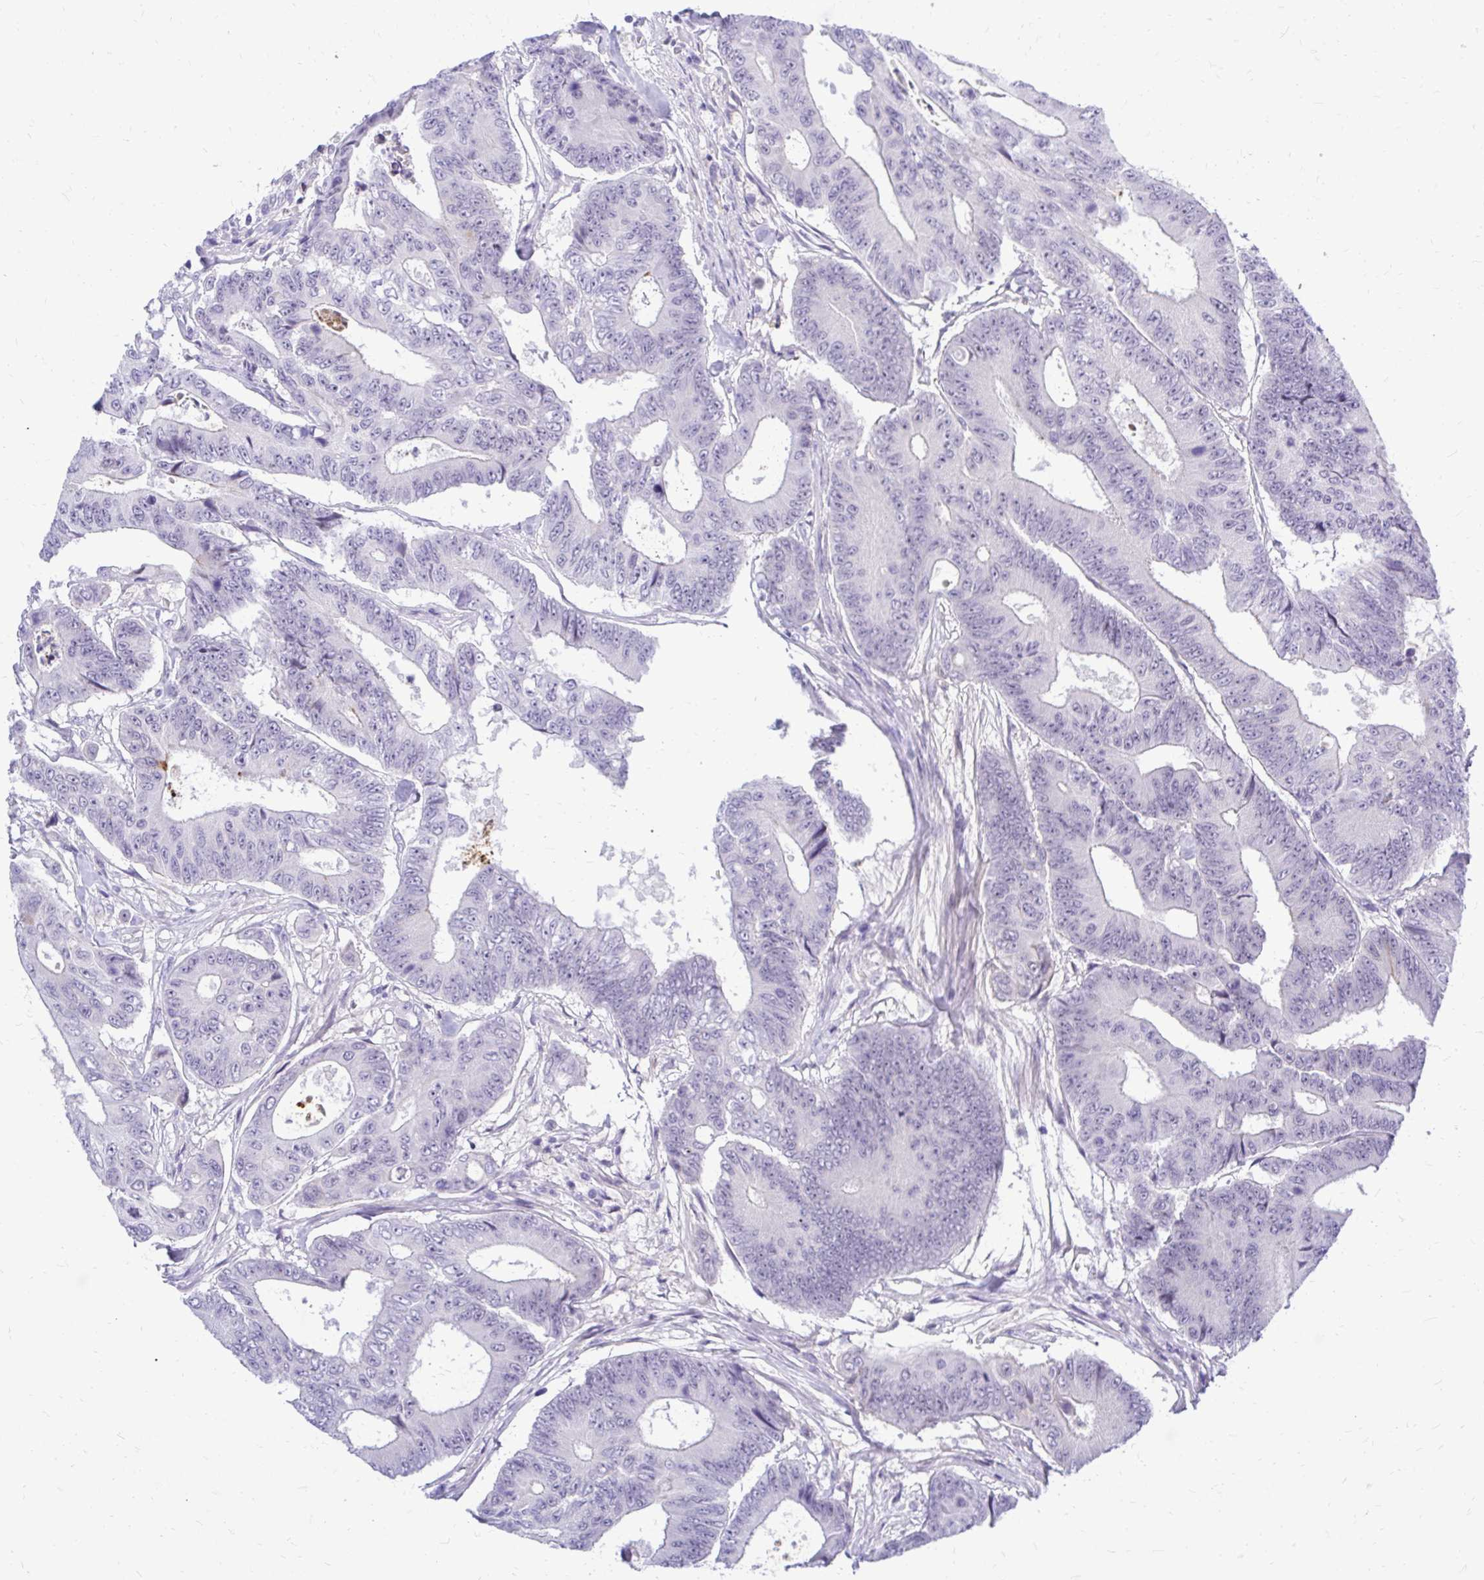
{"staining": {"intensity": "negative", "quantity": "none", "location": "none"}, "tissue": "colorectal cancer", "cell_type": "Tumor cells", "image_type": "cancer", "snomed": [{"axis": "morphology", "description": "Adenocarcinoma, NOS"}, {"axis": "topography", "description": "Colon"}], "caption": "The image shows no staining of tumor cells in colorectal cancer.", "gene": "ZSWIM9", "patient": {"sex": "female", "age": 48}}